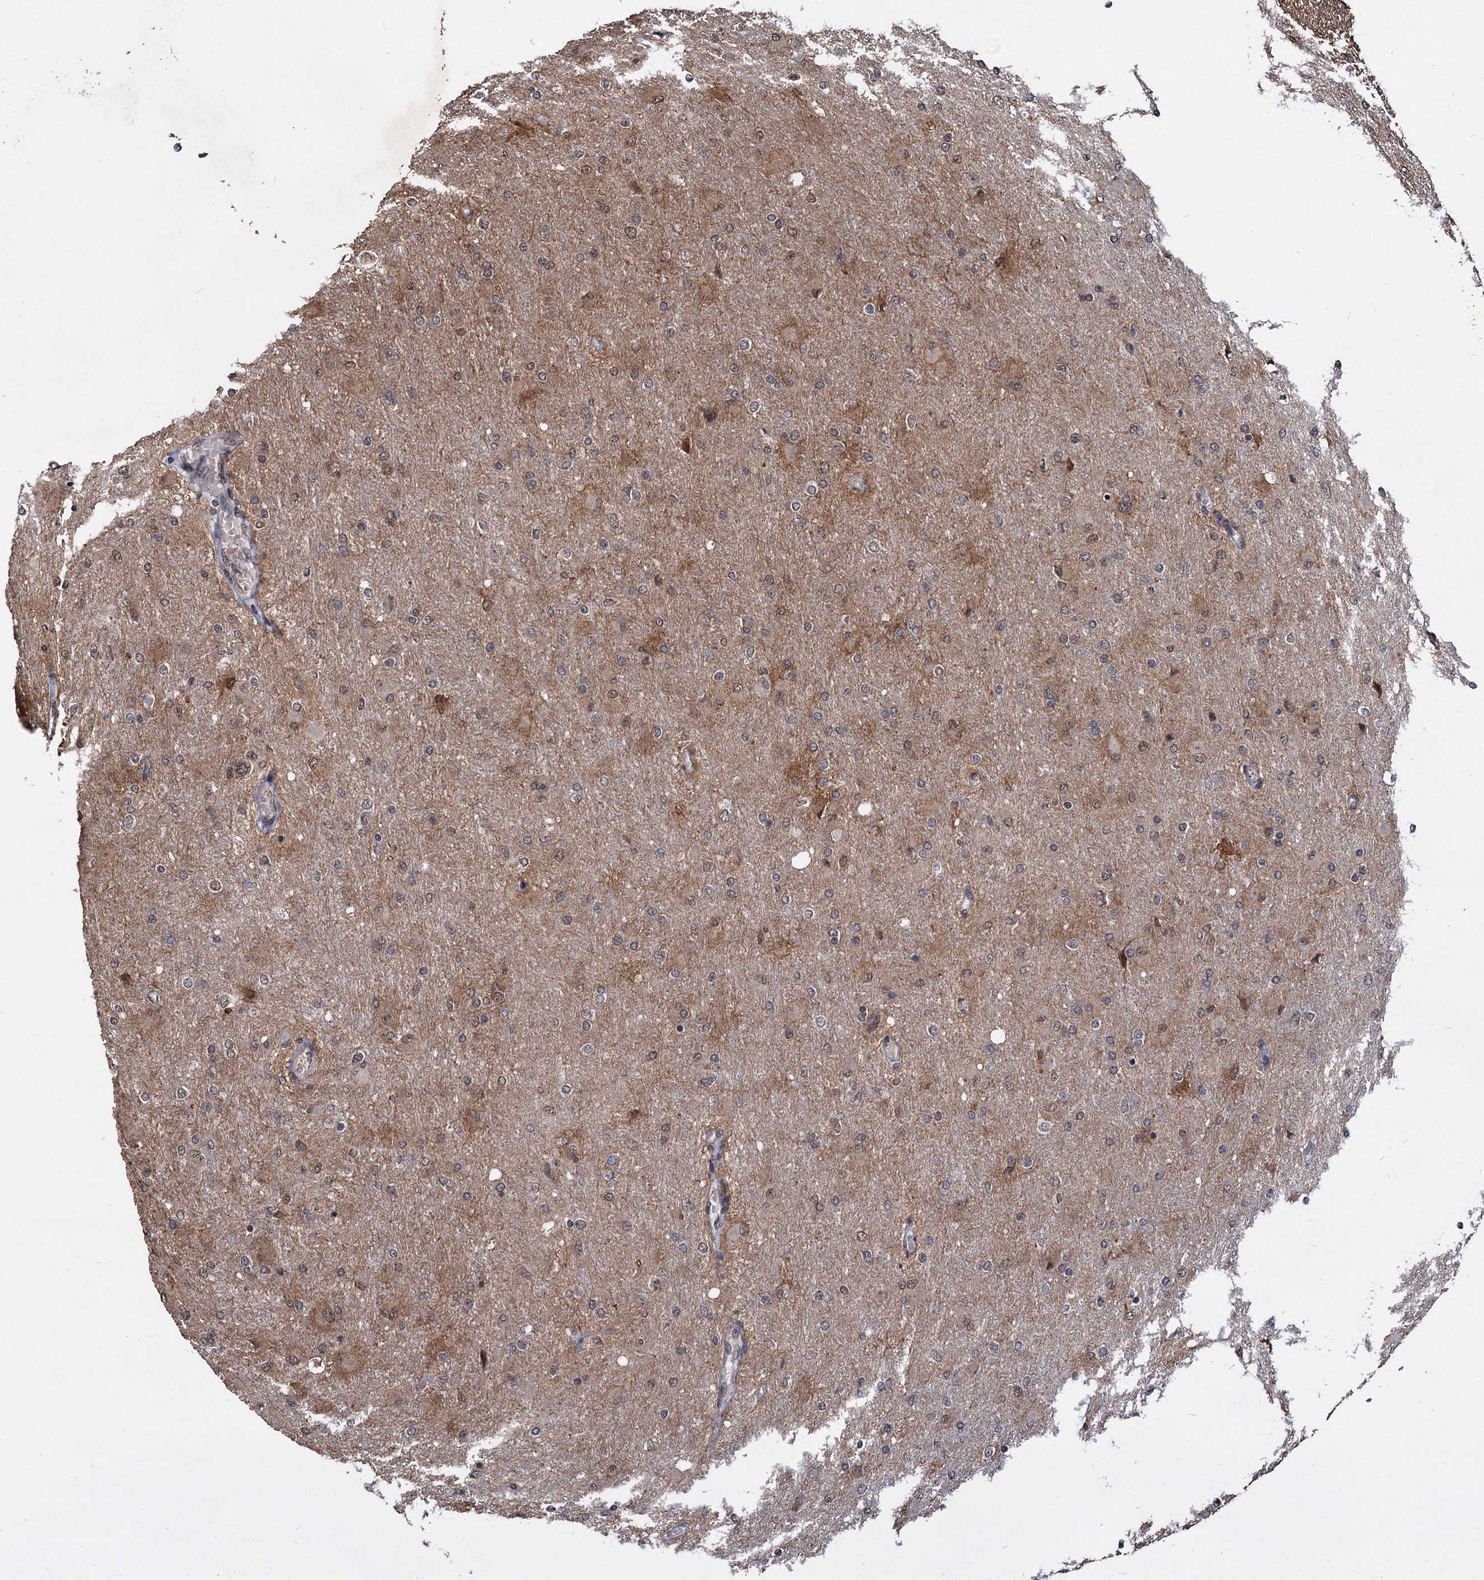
{"staining": {"intensity": "moderate", "quantity": "<25%", "location": "cytoplasmic/membranous,nuclear"}, "tissue": "glioma", "cell_type": "Tumor cells", "image_type": "cancer", "snomed": [{"axis": "morphology", "description": "Glioma, malignant, High grade"}, {"axis": "topography", "description": "Cerebral cortex"}], "caption": "A brown stain shows moderate cytoplasmic/membranous and nuclear positivity of a protein in glioma tumor cells.", "gene": "FAM216B", "patient": {"sex": "female", "age": 36}}